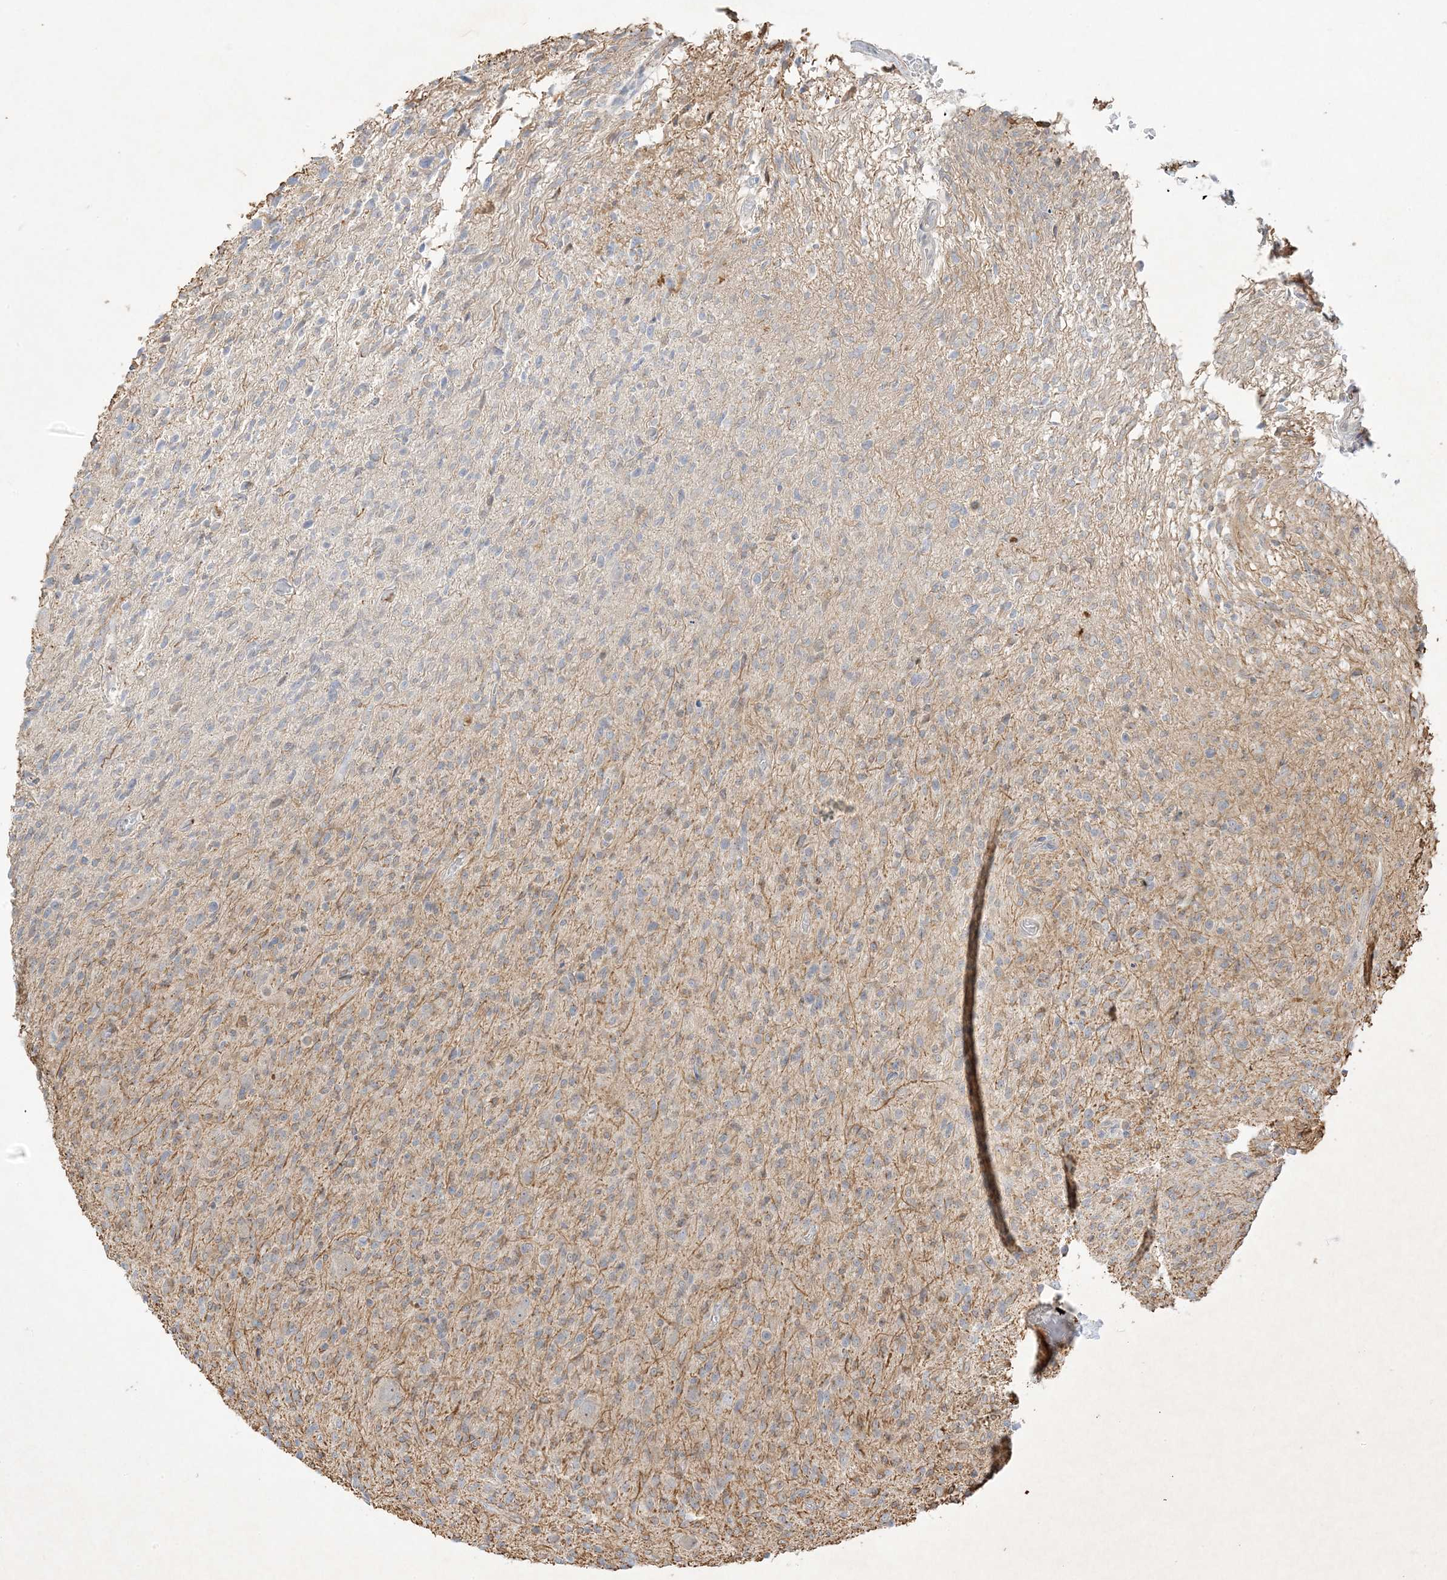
{"staining": {"intensity": "negative", "quantity": "none", "location": "none"}, "tissue": "glioma", "cell_type": "Tumor cells", "image_type": "cancer", "snomed": [{"axis": "morphology", "description": "Glioma, malignant, High grade"}, {"axis": "topography", "description": "Brain"}], "caption": "Human glioma stained for a protein using IHC displays no staining in tumor cells.", "gene": "ETAA1", "patient": {"sex": "female", "age": 57}}